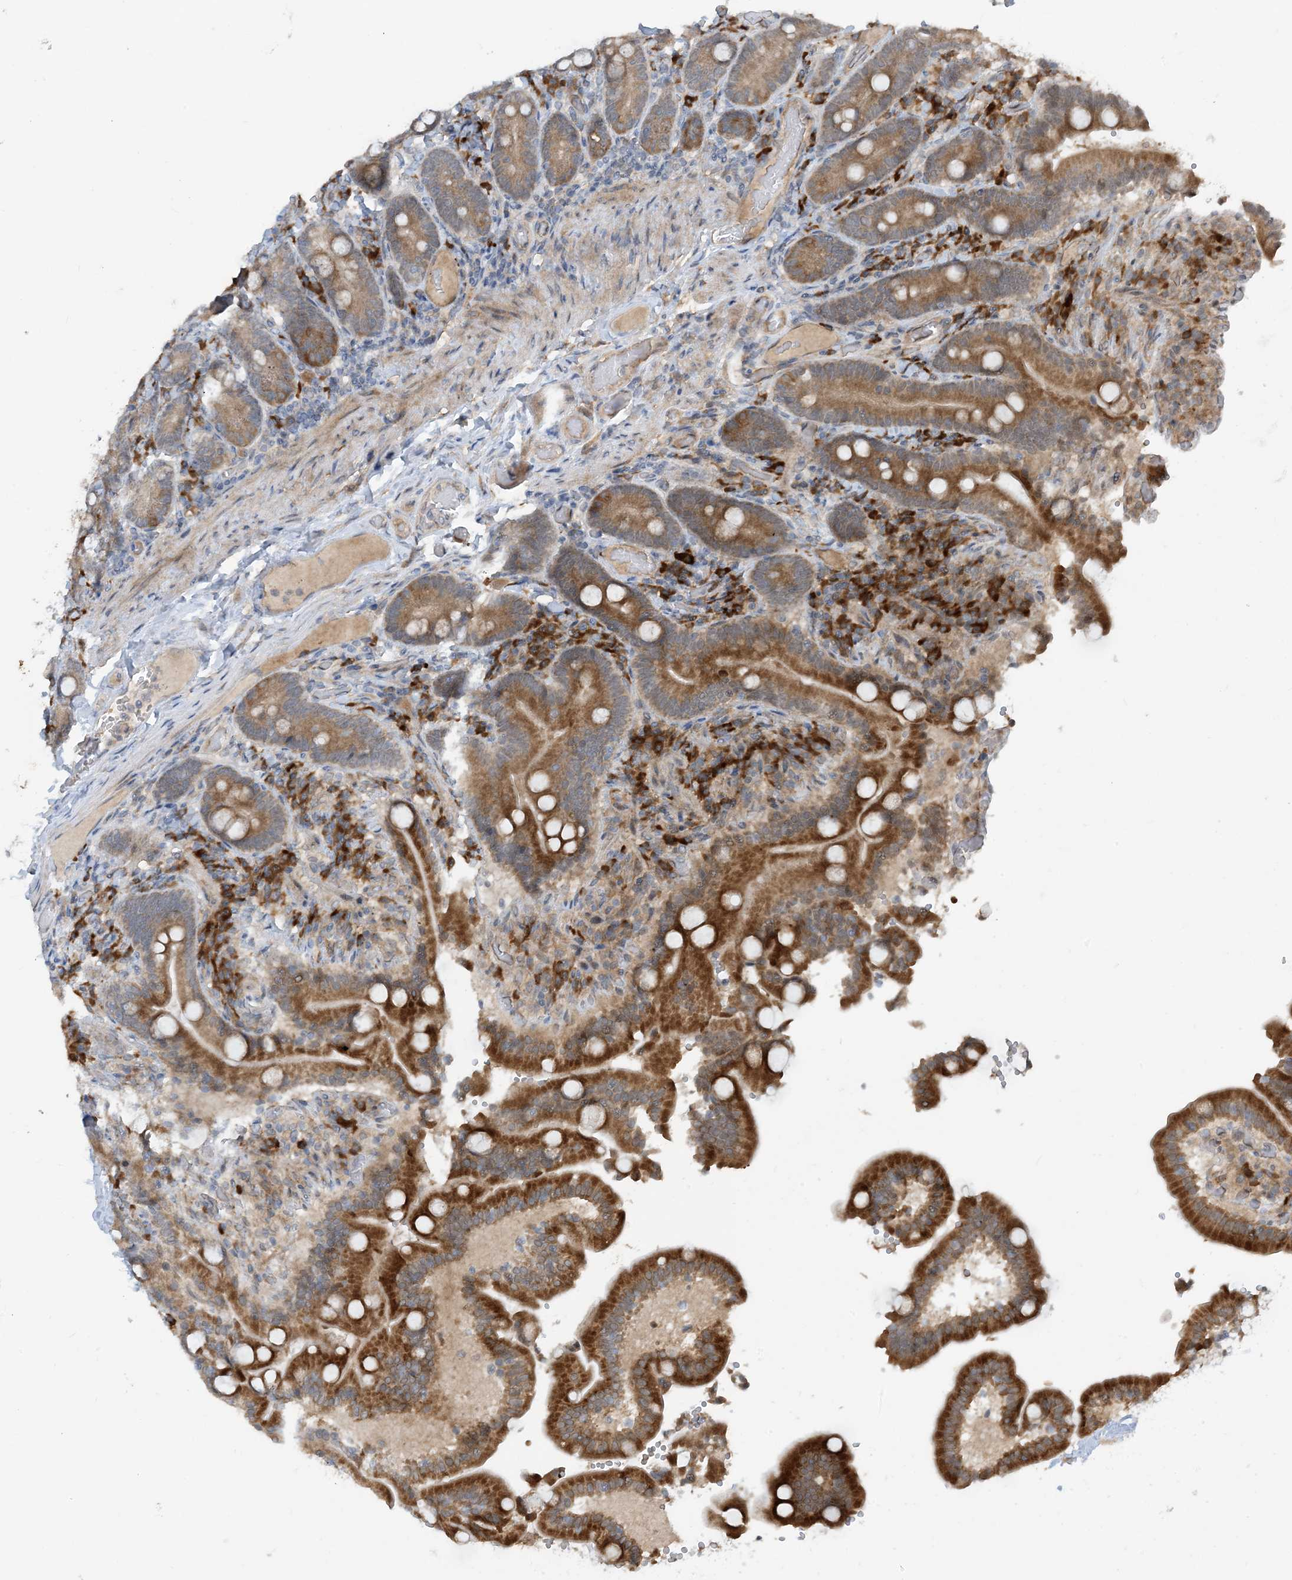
{"staining": {"intensity": "moderate", "quantity": ">75%", "location": "cytoplasmic/membranous"}, "tissue": "duodenum", "cell_type": "Glandular cells", "image_type": "normal", "snomed": [{"axis": "morphology", "description": "Normal tissue, NOS"}, {"axis": "topography", "description": "Duodenum"}], "caption": "Moderate cytoplasmic/membranous protein expression is identified in approximately >75% of glandular cells in duodenum. The staining was performed using DAB (3,3'-diaminobenzidine), with brown indicating positive protein expression. Nuclei are stained blue with hematoxylin.", "gene": "PHOSPHO2", "patient": {"sex": "female", "age": 62}}